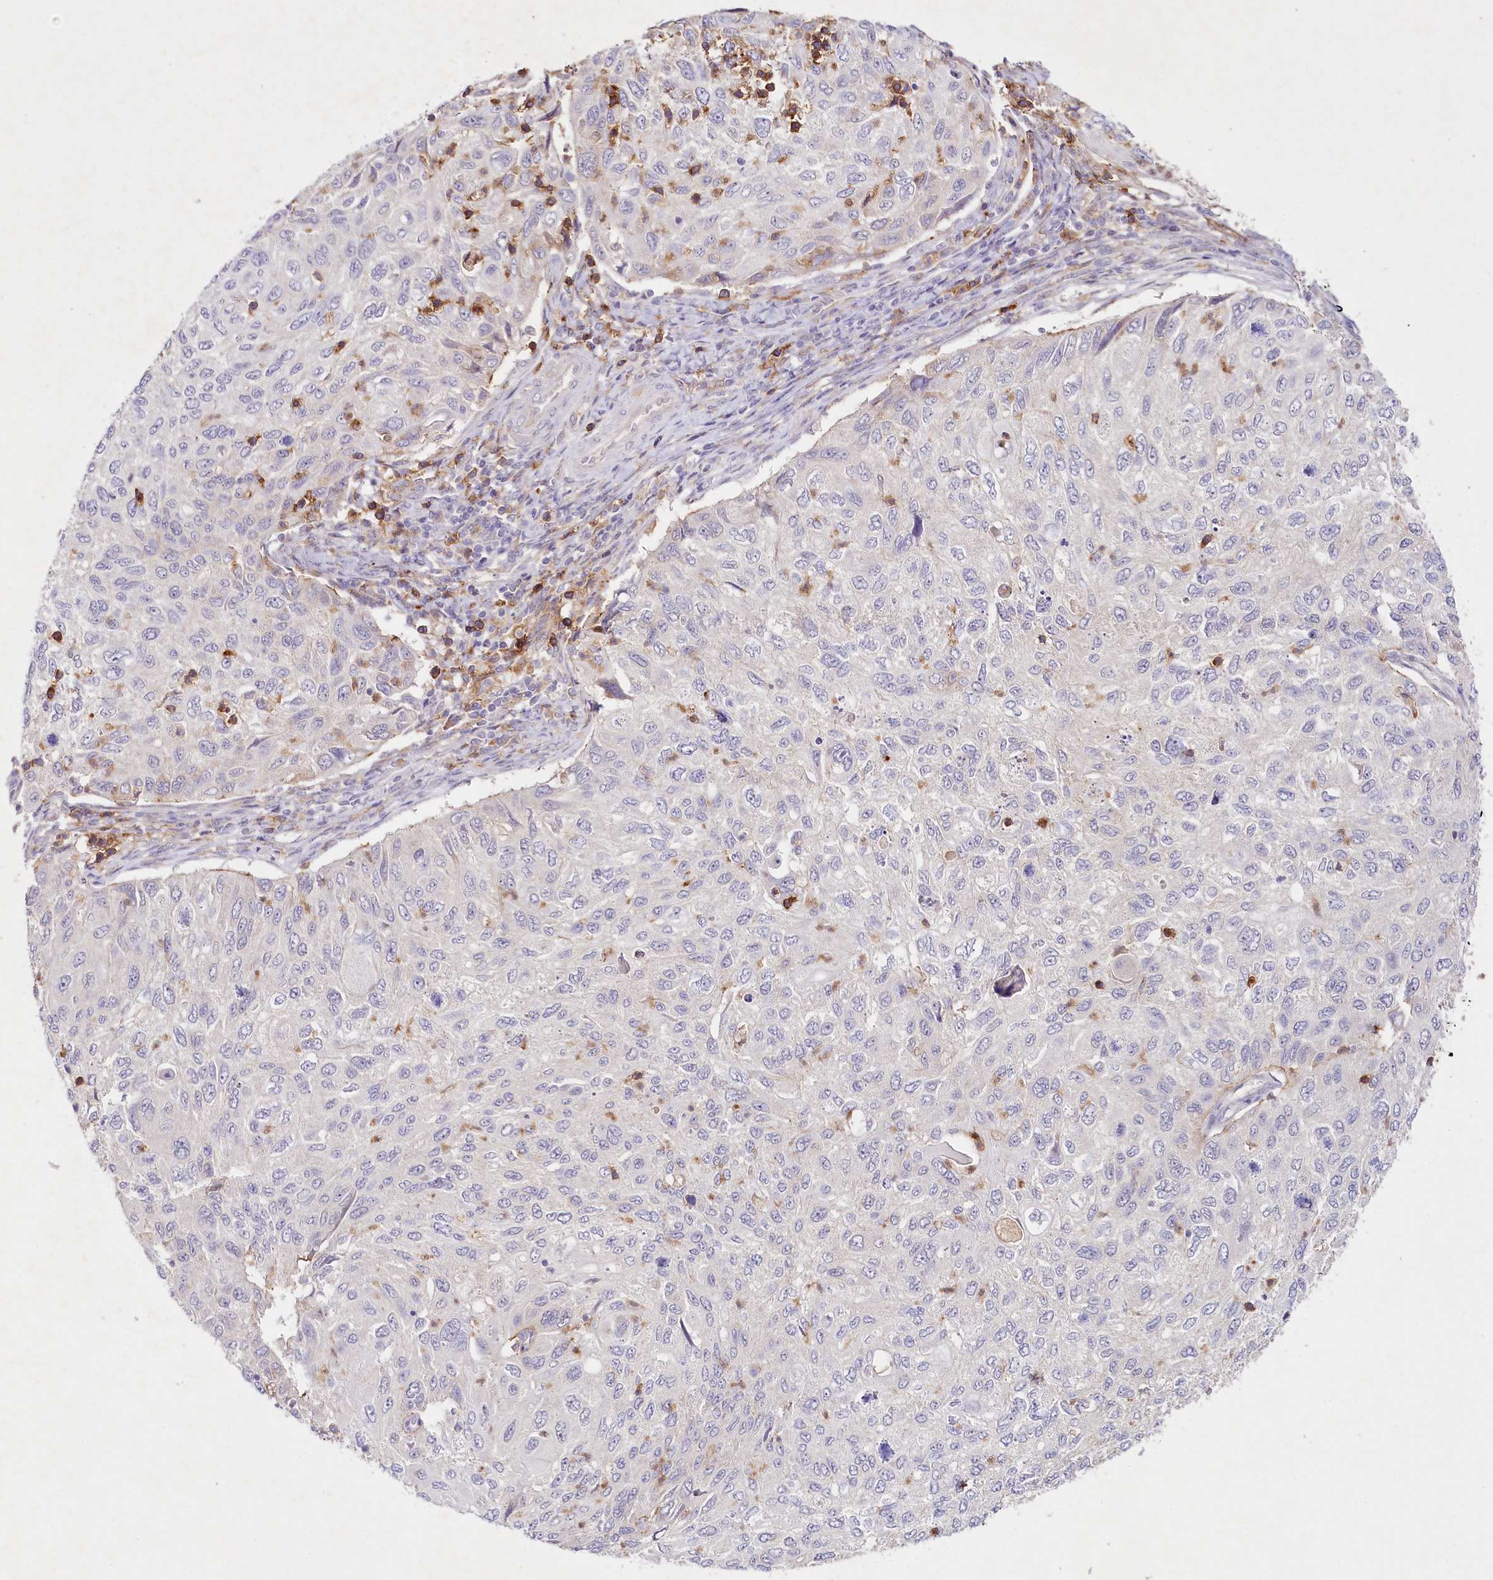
{"staining": {"intensity": "negative", "quantity": "none", "location": "none"}, "tissue": "cervical cancer", "cell_type": "Tumor cells", "image_type": "cancer", "snomed": [{"axis": "morphology", "description": "Squamous cell carcinoma, NOS"}, {"axis": "topography", "description": "Cervix"}], "caption": "This is a image of IHC staining of cervical cancer (squamous cell carcinoma), which shows no staining in tumor cells.", "gene": "ALDH3B1", "patient": {"sex": "female", "age": 70}}